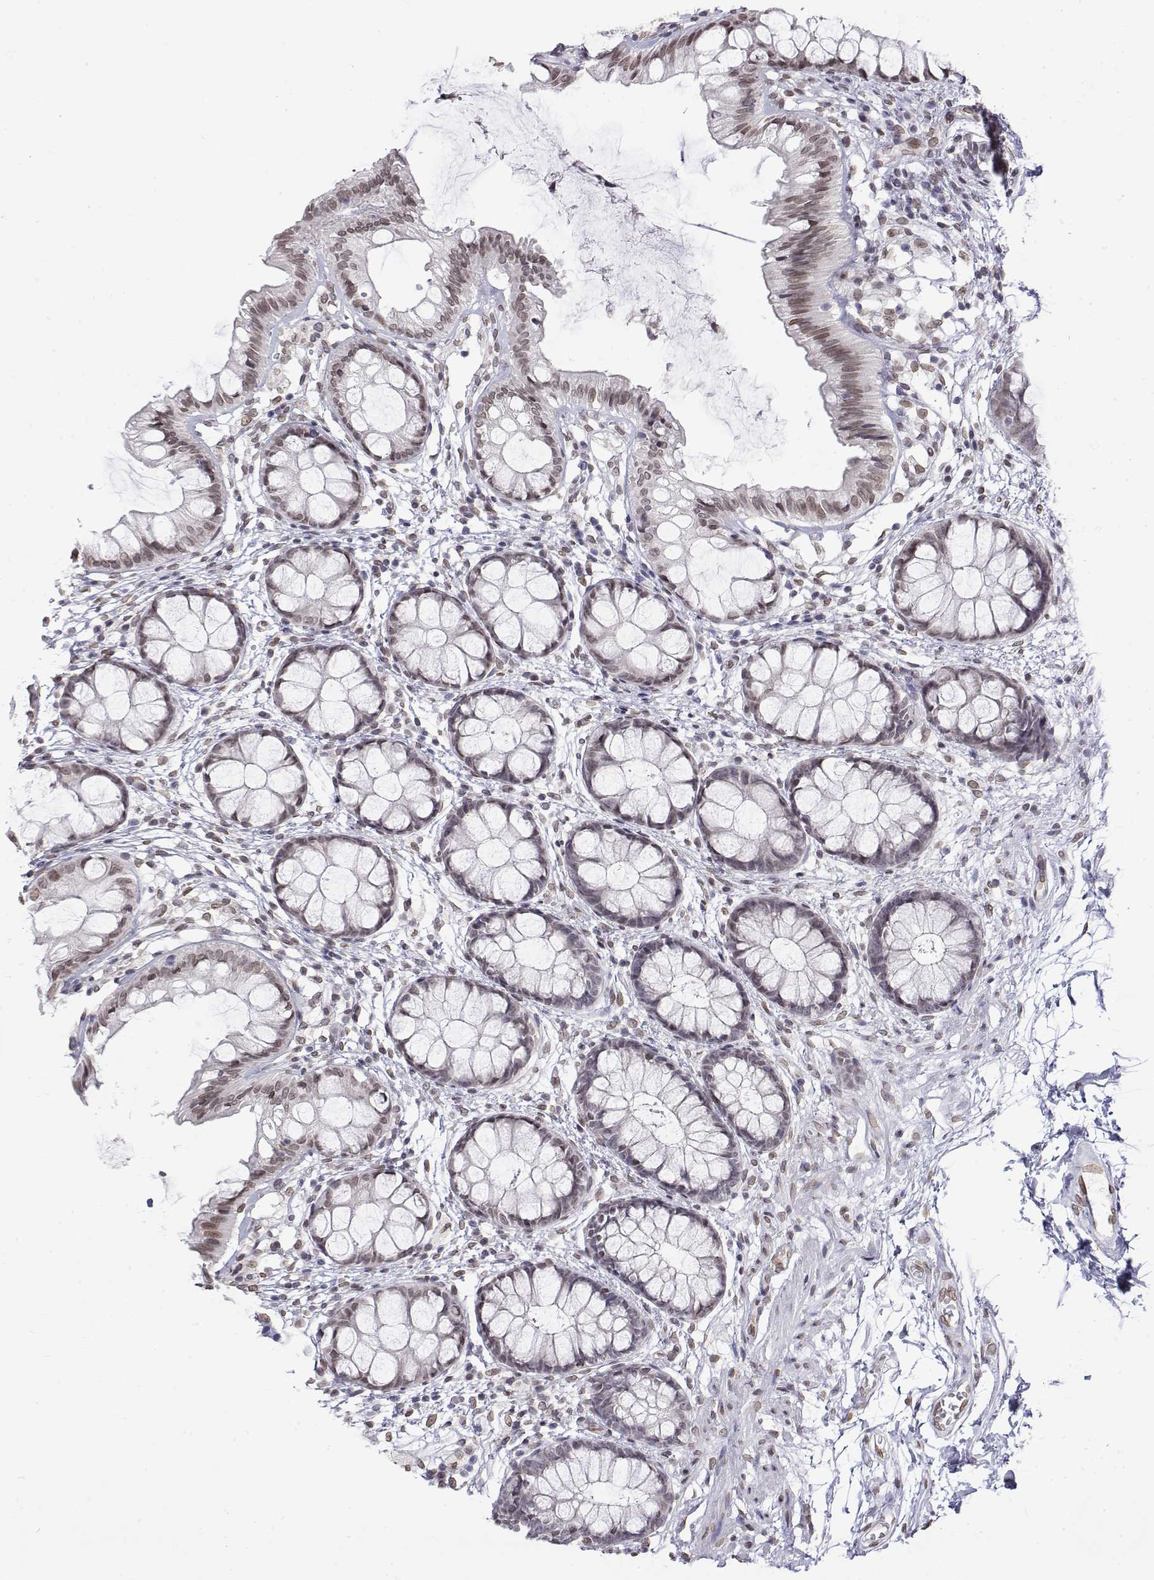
{"staining": {"intensity": "weak", "quantity": "25%-75%", "location": "nuclear"}, "tissue": "rectum", "cell_type": "Glandular cells", "image_type": "normal", "snomed": [{"axis": "morphology", "description": "Normal tissue, NOS"}, {"axis": "topography", "description": "Rectum"}], "caption": "IHC image of unremarkable rectum: rectum stained using immunohistochemistry exhibits low levels of weak protein expression localized specifically in the nuclear of glandular cells, appearing as a nuclear brown color.", "gene": "ZNF532", "patient": {"sex": "female", "age": 62}}